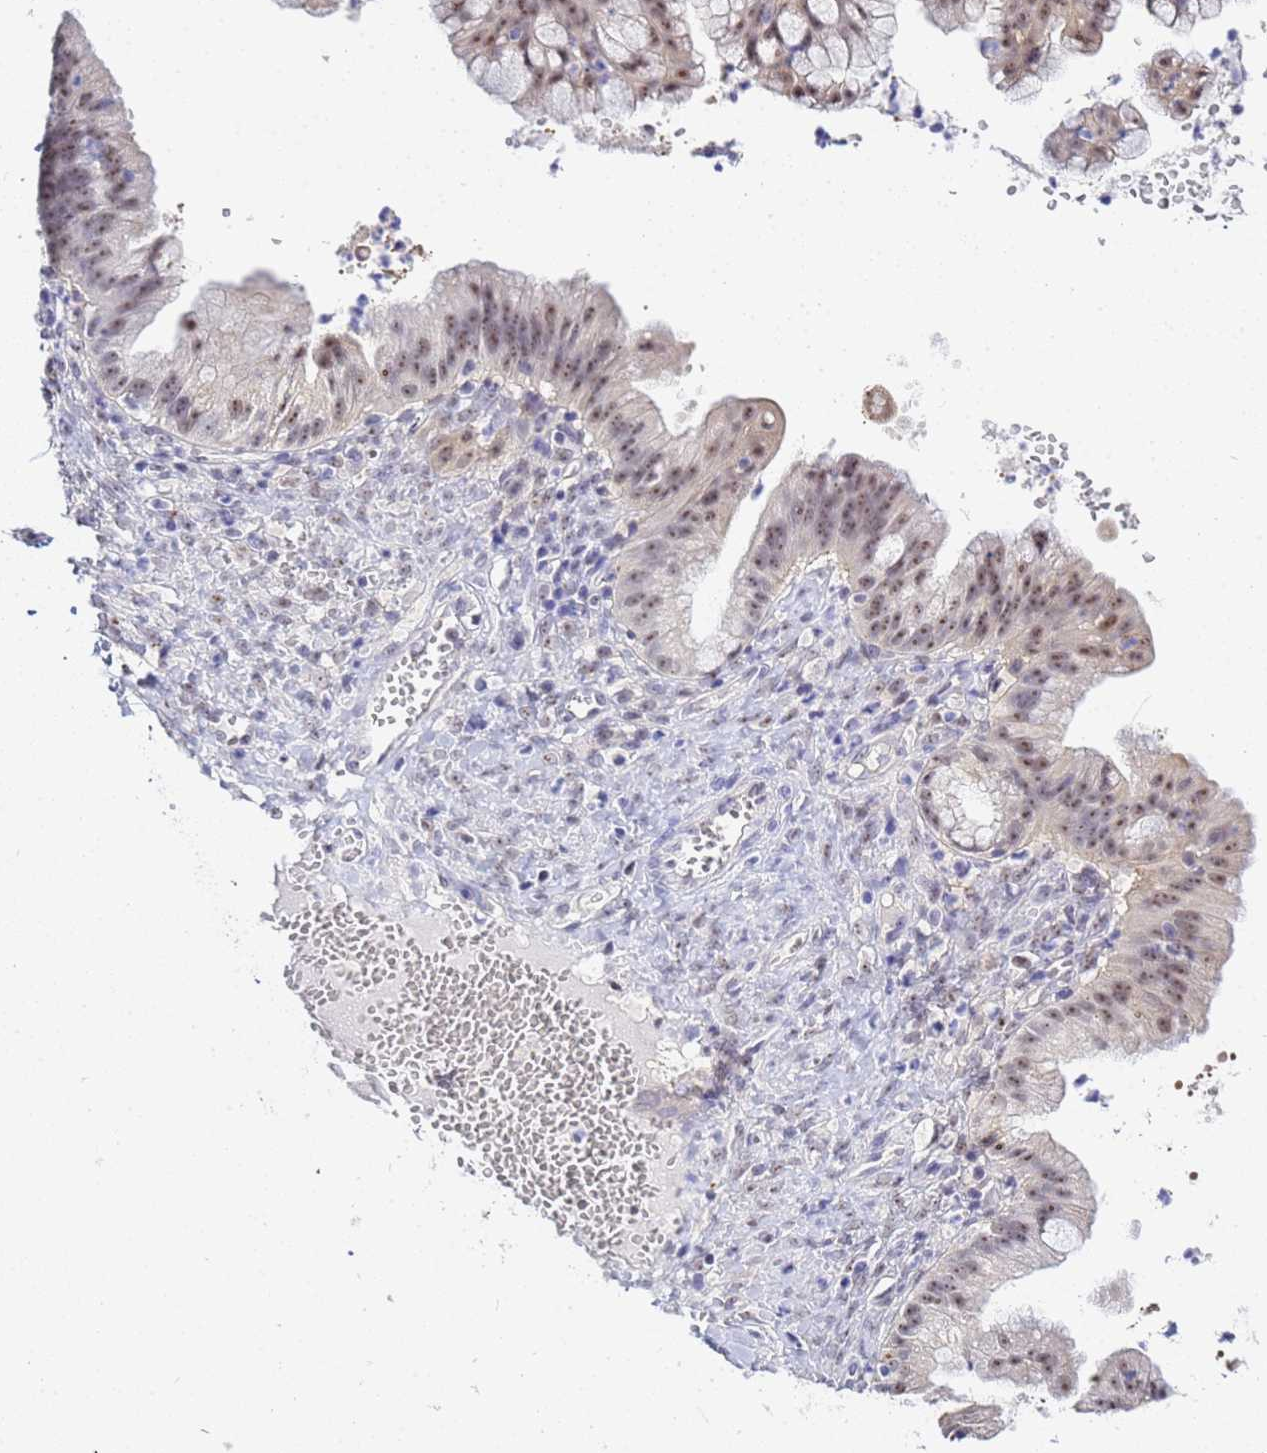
{"staining": {"intensity": "moderate", "quantity": "25%-75%", "location": "nuclear"}, "tissue": "ovarian cancer", "cell_type": "Tumor cells", "image_type": "cancer", "snomed": [{"axis": "morphology", "description": "Cystadenocarcinoma, mucinous, NOS"}, {"axis": "topography", "description": "Ovary"}], "caption": "This is a micrograph of immunohistochemistry (IHC) staining of ovarian mucinous cystadenocarcinoma, which shows moderate expression in the nuclear of tumor cells.", "gene": "ACTL6B", "patient": {"sex": "female", "age": 70}}